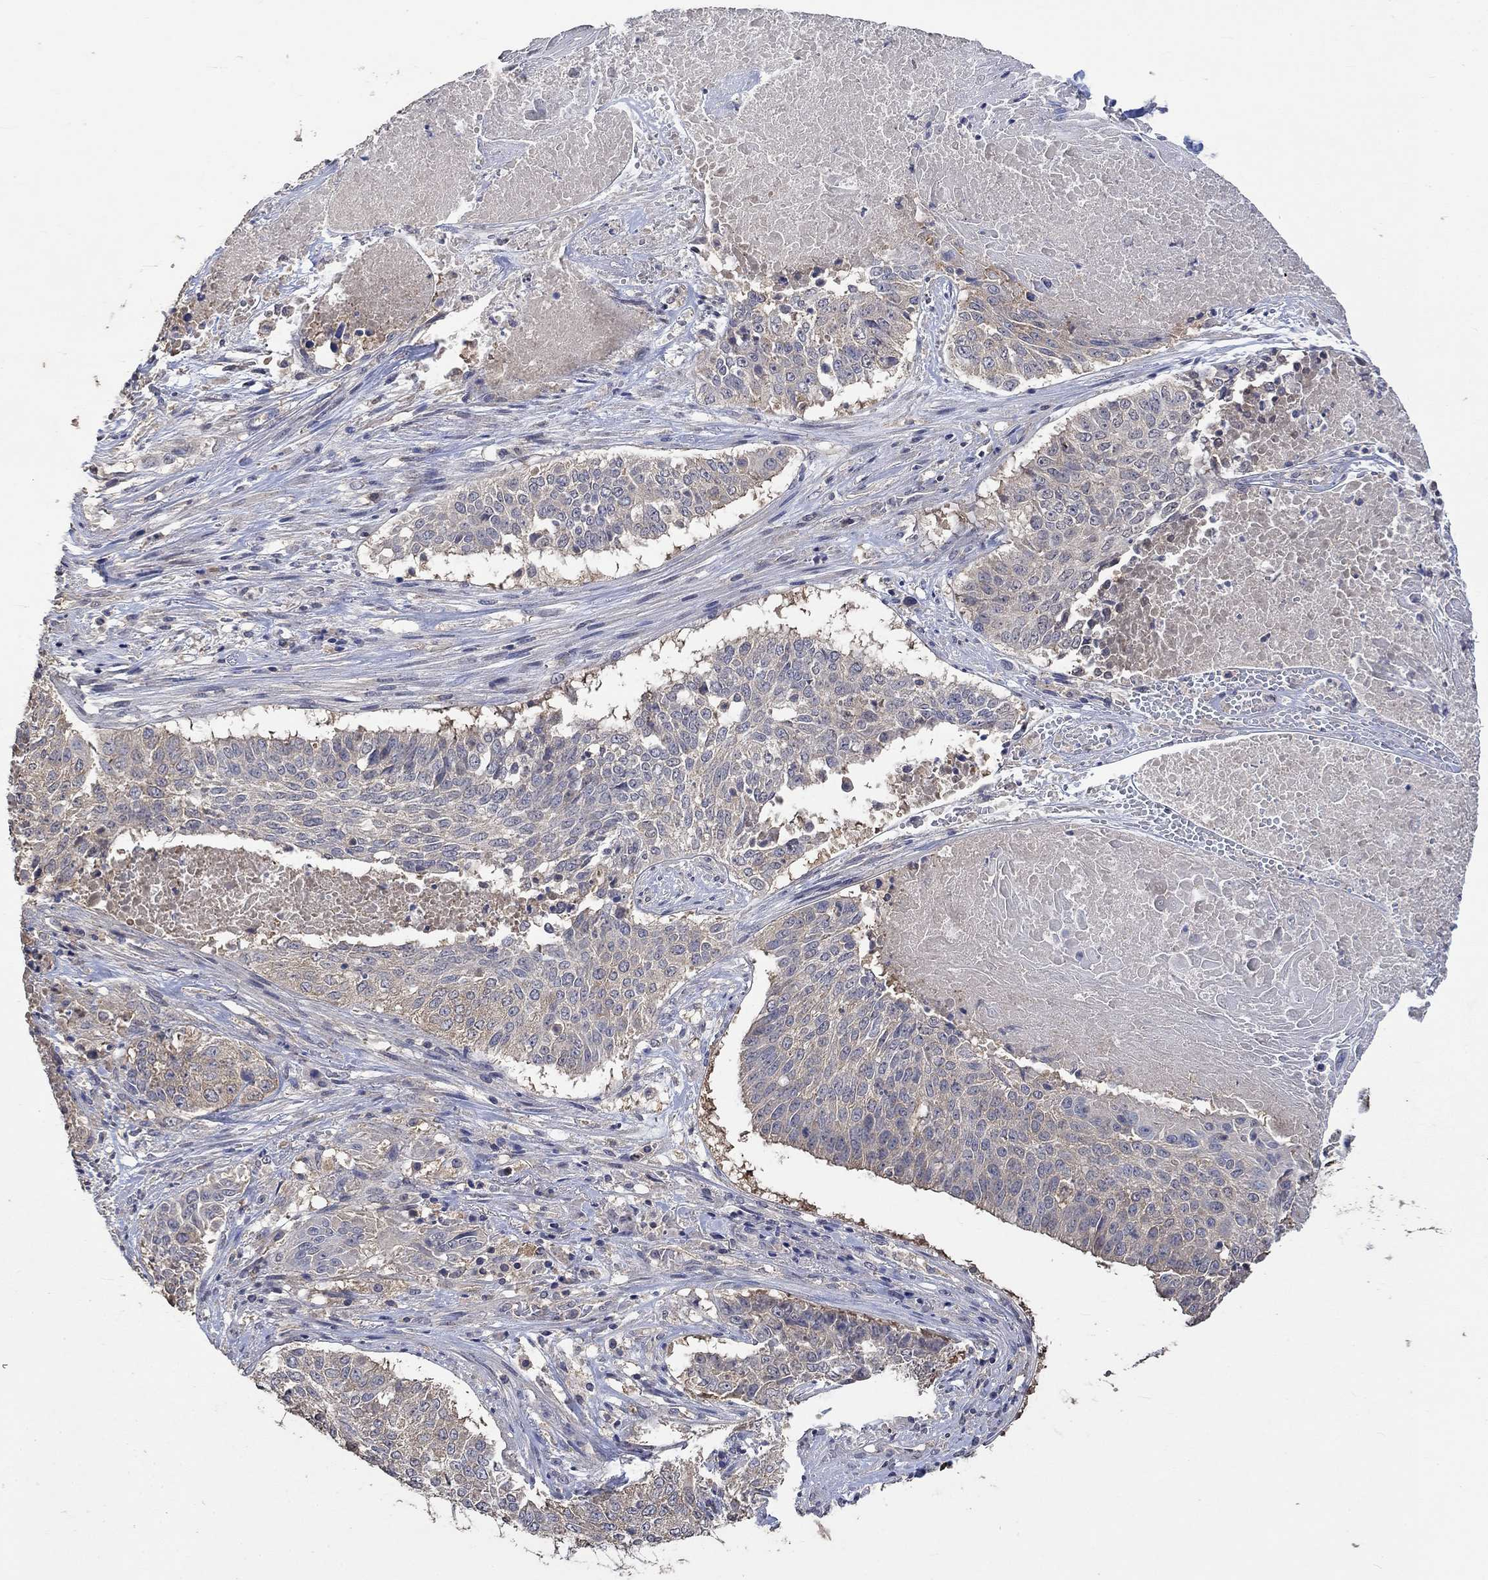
{"staining": {"intensity": "weak", "quantity": "<25%", "location": "cytoplasmic/membranous"}, "tissue": "lung cancer", "cell_type": "Tumor cells", "image_type": "cancer", "snomed": [{"axis": "morphology", "description": "Squamous cell carcinoma, NOS"}, {"axis": "topography", "description": "Lung"}], "caption": "Immunohistochemical staining of human lung cancer shows no significant positivity in tumor cells.", "gene": "PTPN20", "patient": {"sex": "male", "age": 64}}